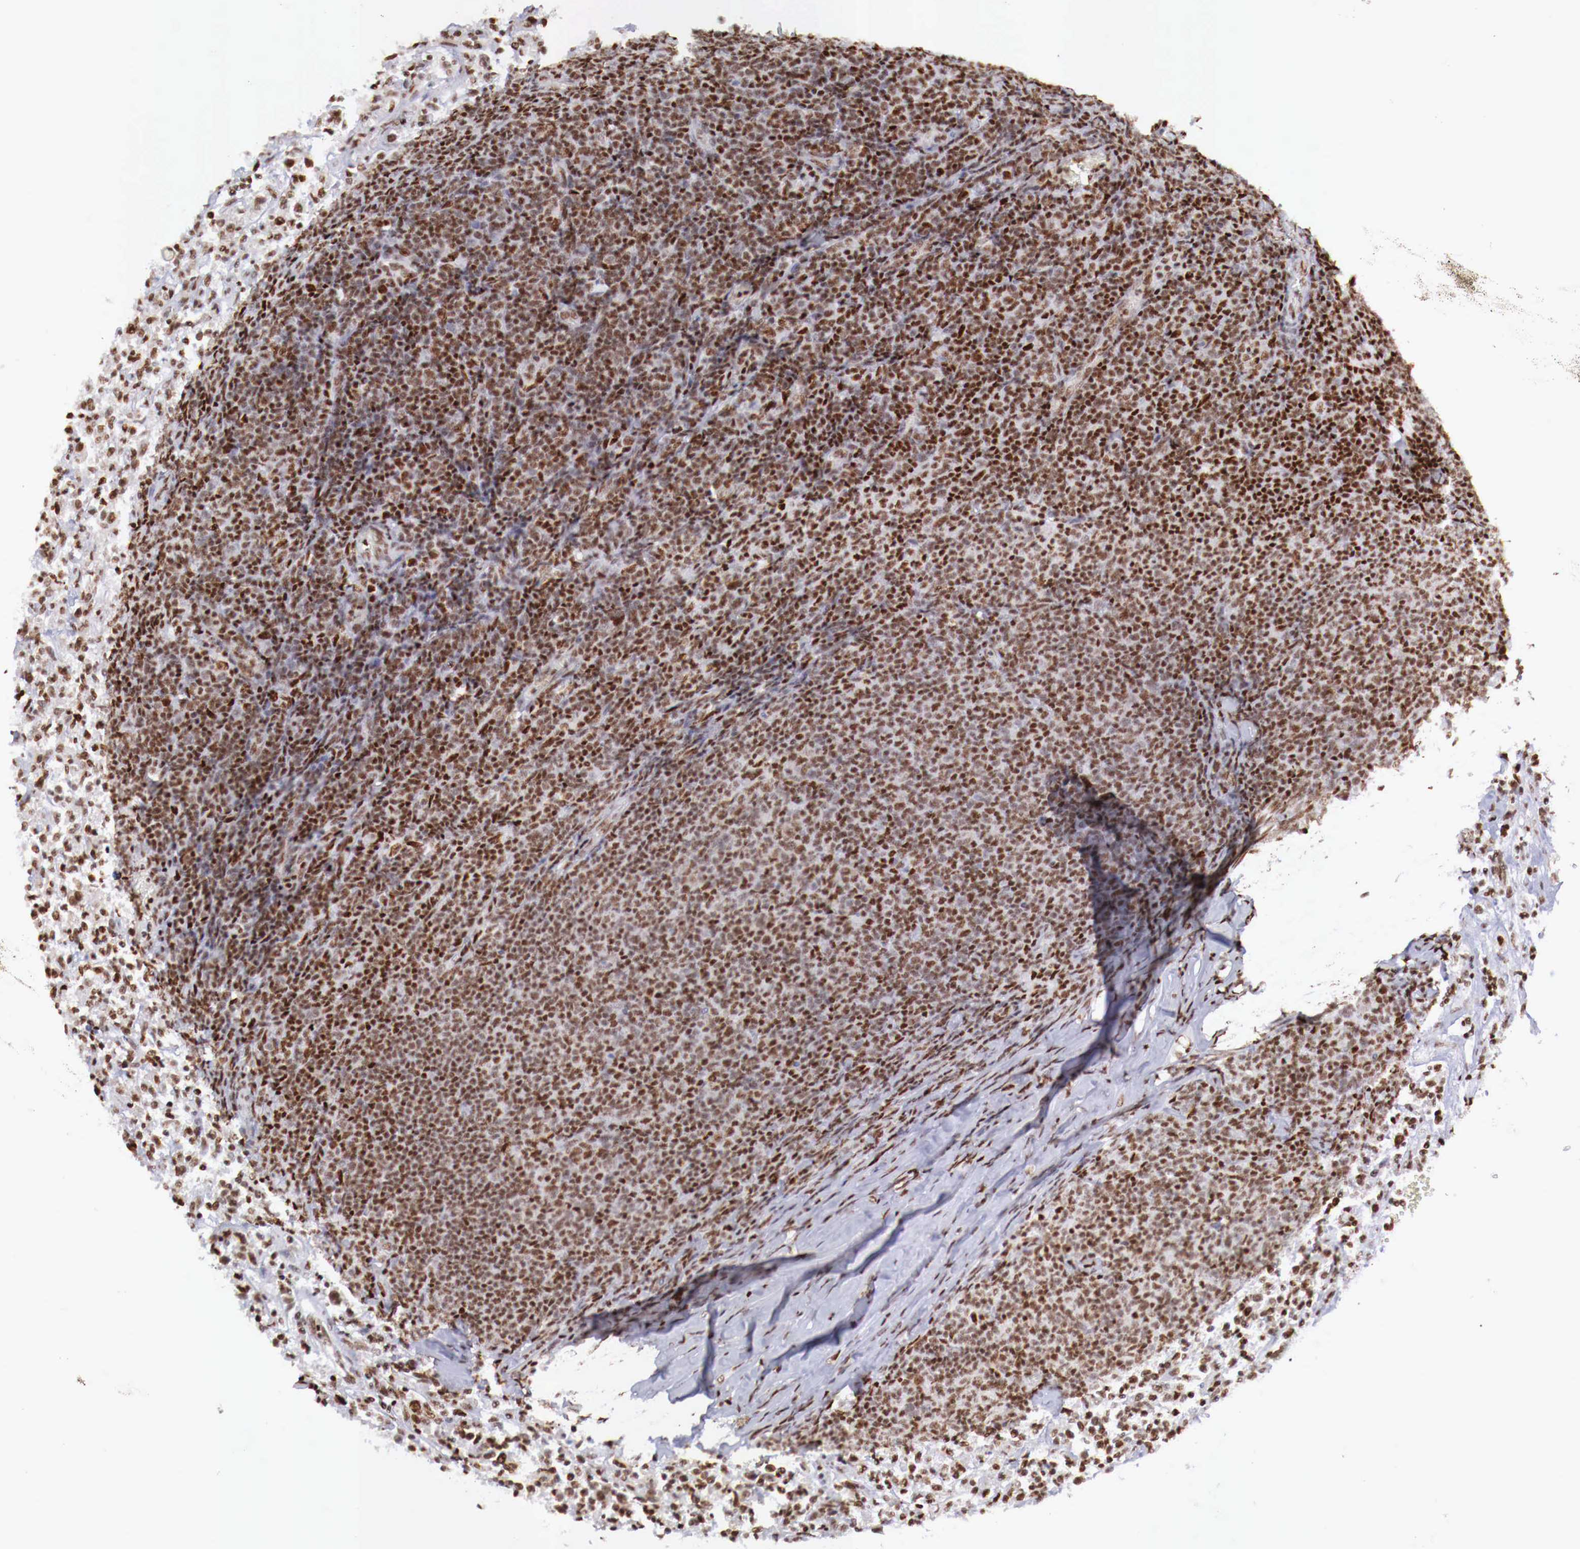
{"staining": {"intensity": "moderate", "quantity": ">75%", "location": "nuclear"}, "tissue": "lymphoma", "cell_type": "Tumor cells", "image_type": "cancer", "snomed": [{"axis": "morphology", "description": "Malignant lymphoma, non-Hodgkin's type, Low grade"}, {"axis": "topography", "description": "Lymph node"}], "caption": "Immunohistochemistry (IHC) (DAB) staining of human low-grade malignant lymphoma, non-Hodgkin's type shows moderate nuclear protein positivity in approximately >75% of tumor cells.", "gene": "MAX", "patient": {"sex": "male", "age": 74}}